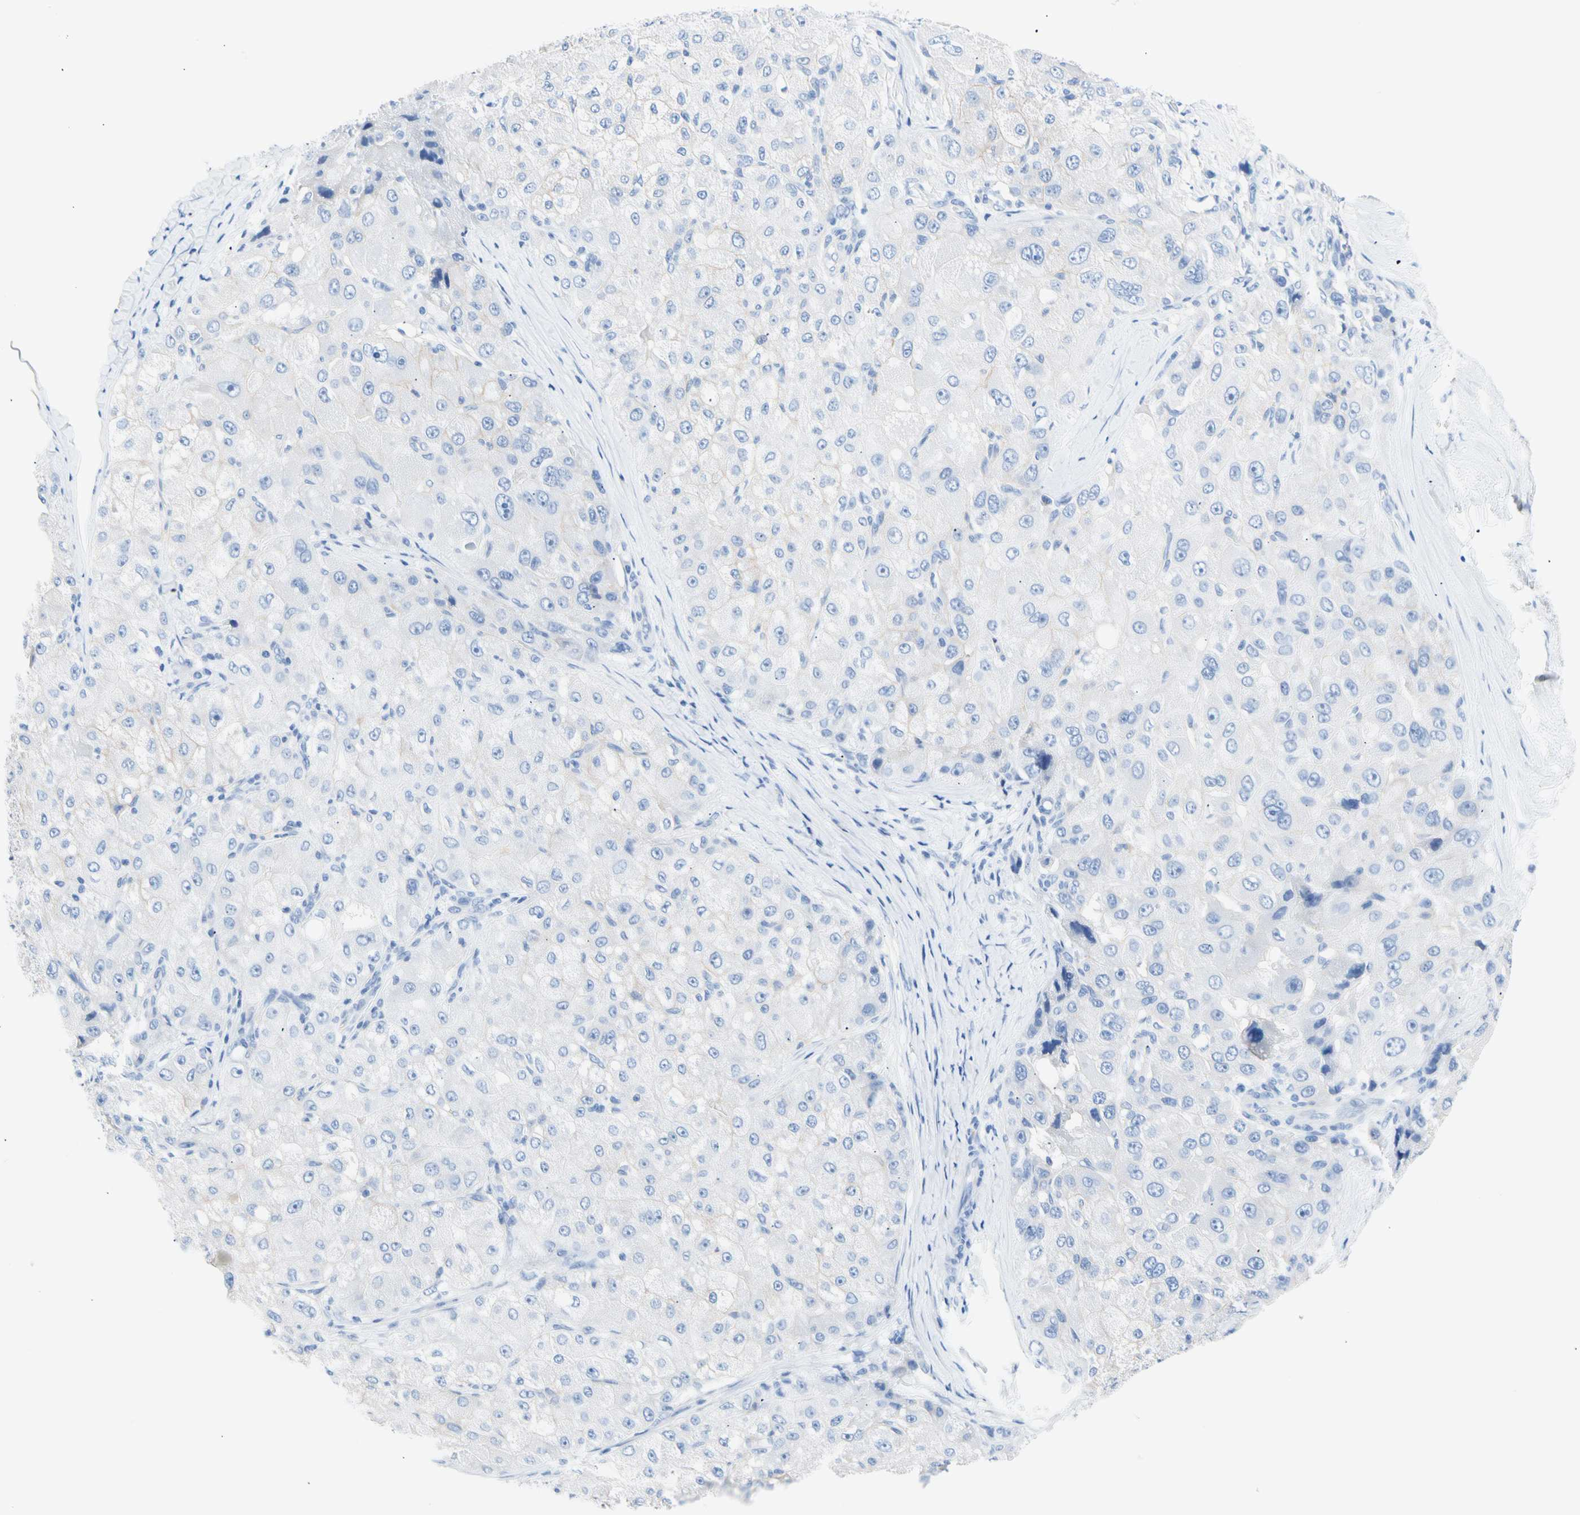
{"staining": {"intensity": "negative", "quantity": "none", "location": "none"}, "tissue": "liver cancer", "cell_type": "Tumor cells", "image_type": "cancer", "snomed": [{"axis": "morphology", "description": "Carcinoma, Hepatocellular, NOS"}, {"axis": "topography", "description": "Liver"}], "caption": "DAB (3,3'-diaminobenzidine) immunohistochemical staining of human liver cancer demonstrates no significant expression in tumor cells. (DAB (3,3'-diaminobenzidine) IHC visualized using brightfield microscopy, high magnification).", "gene": "CEL", "patient": {"sex": "male", "age": 80}}